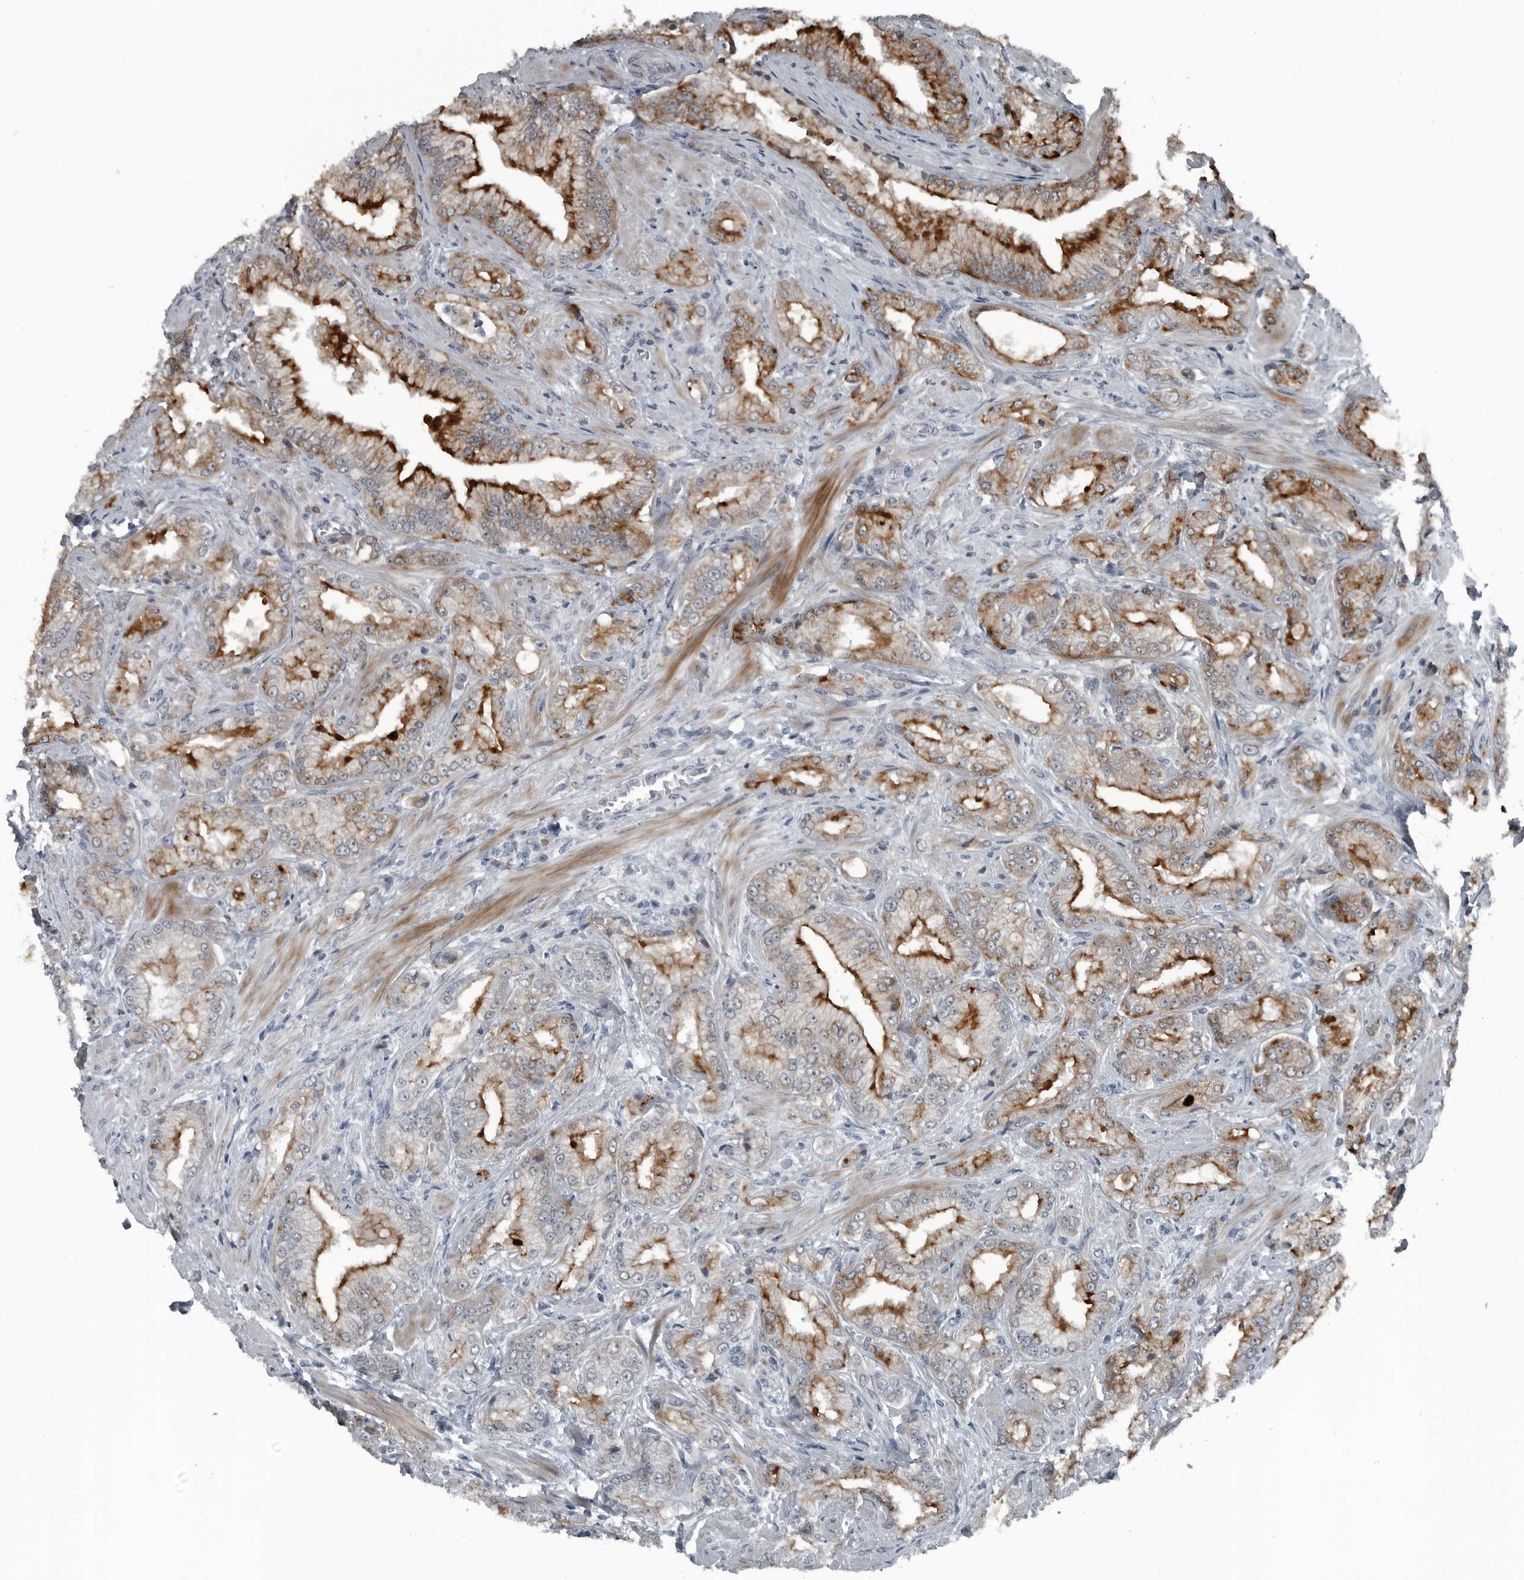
{"staining": {"intensity": "moderate", "quantity": ">75%", "location": "cytoplasmic/membranous"}, "tissue": "prostate cancer", "cell_type": "Tumor cells", "image_type": "cancer", "snomed": [{"axis": "morphology", "description": "Adenocarcinoma, Low grade"}, {"axis": "topography", "description": "Prostate"}], "caption": "High-power microscopy captured an IHC image of prostate cancer, revealing moderate cytoplasmic/membranous expression in approximately >75% of tumor cells.", "gene": "GAK", "patient": {"sex": "male", "age": 62}}